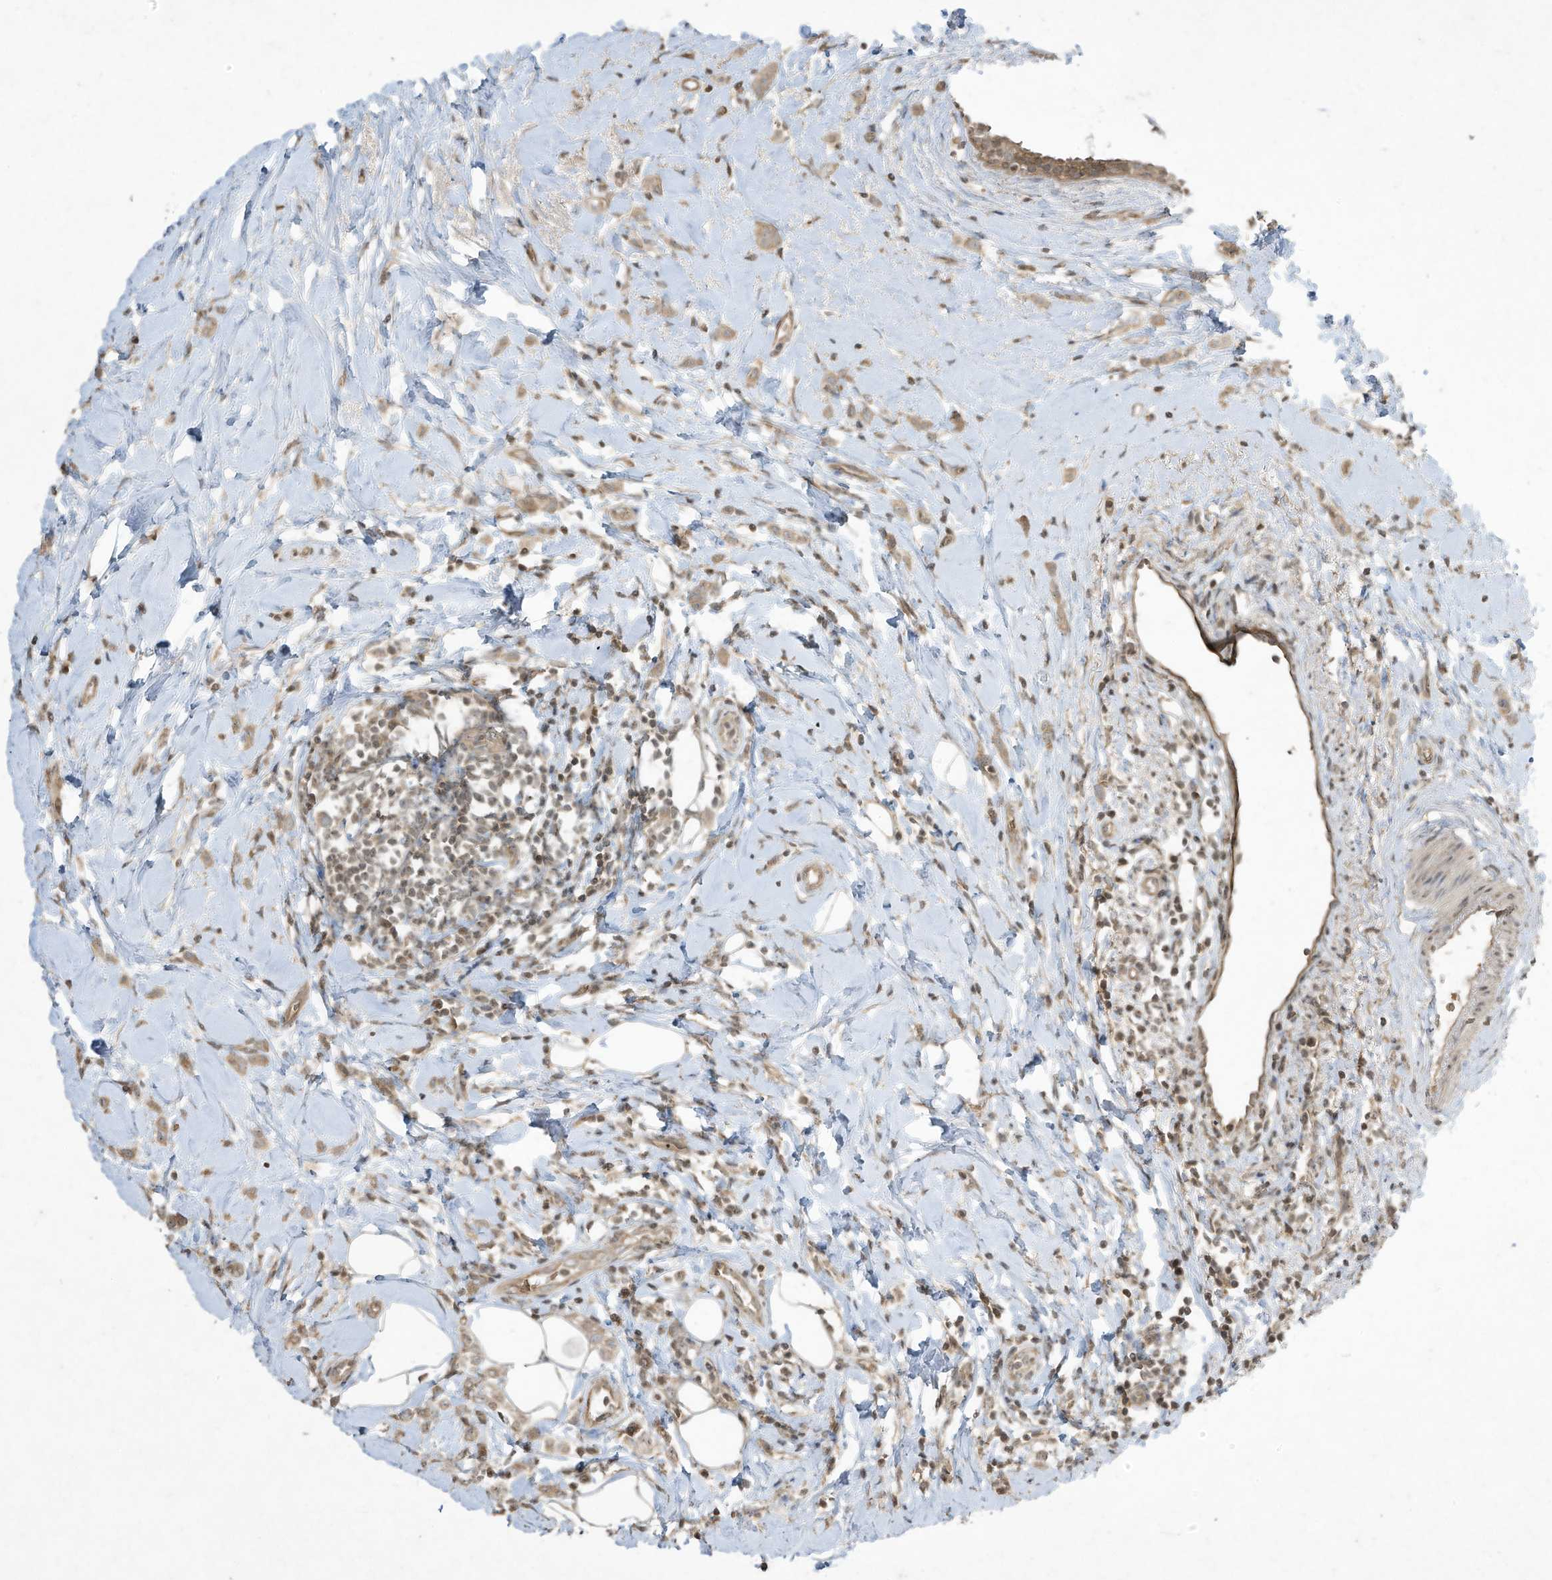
{"staining": {"intensity": "weak", "quantity": ">75%", "location": "cytoplasmic/membranous"}, "tissue": "breast cancer", "cell_type": "Tumor cells", "image_type": "cancer", "snomed": [{"axis": "morphology", "description": "Lobular carcinoma"}, {"axis": "topography", "description": "Breast"}], "caption": "Tumor cells demonstrate weak cytoplasmic/membranous positivity in approximately >75% of cells in breast lobular carcinoma.", "gene": "MATN2", "patient": {"sex": "female", "age": 47}}